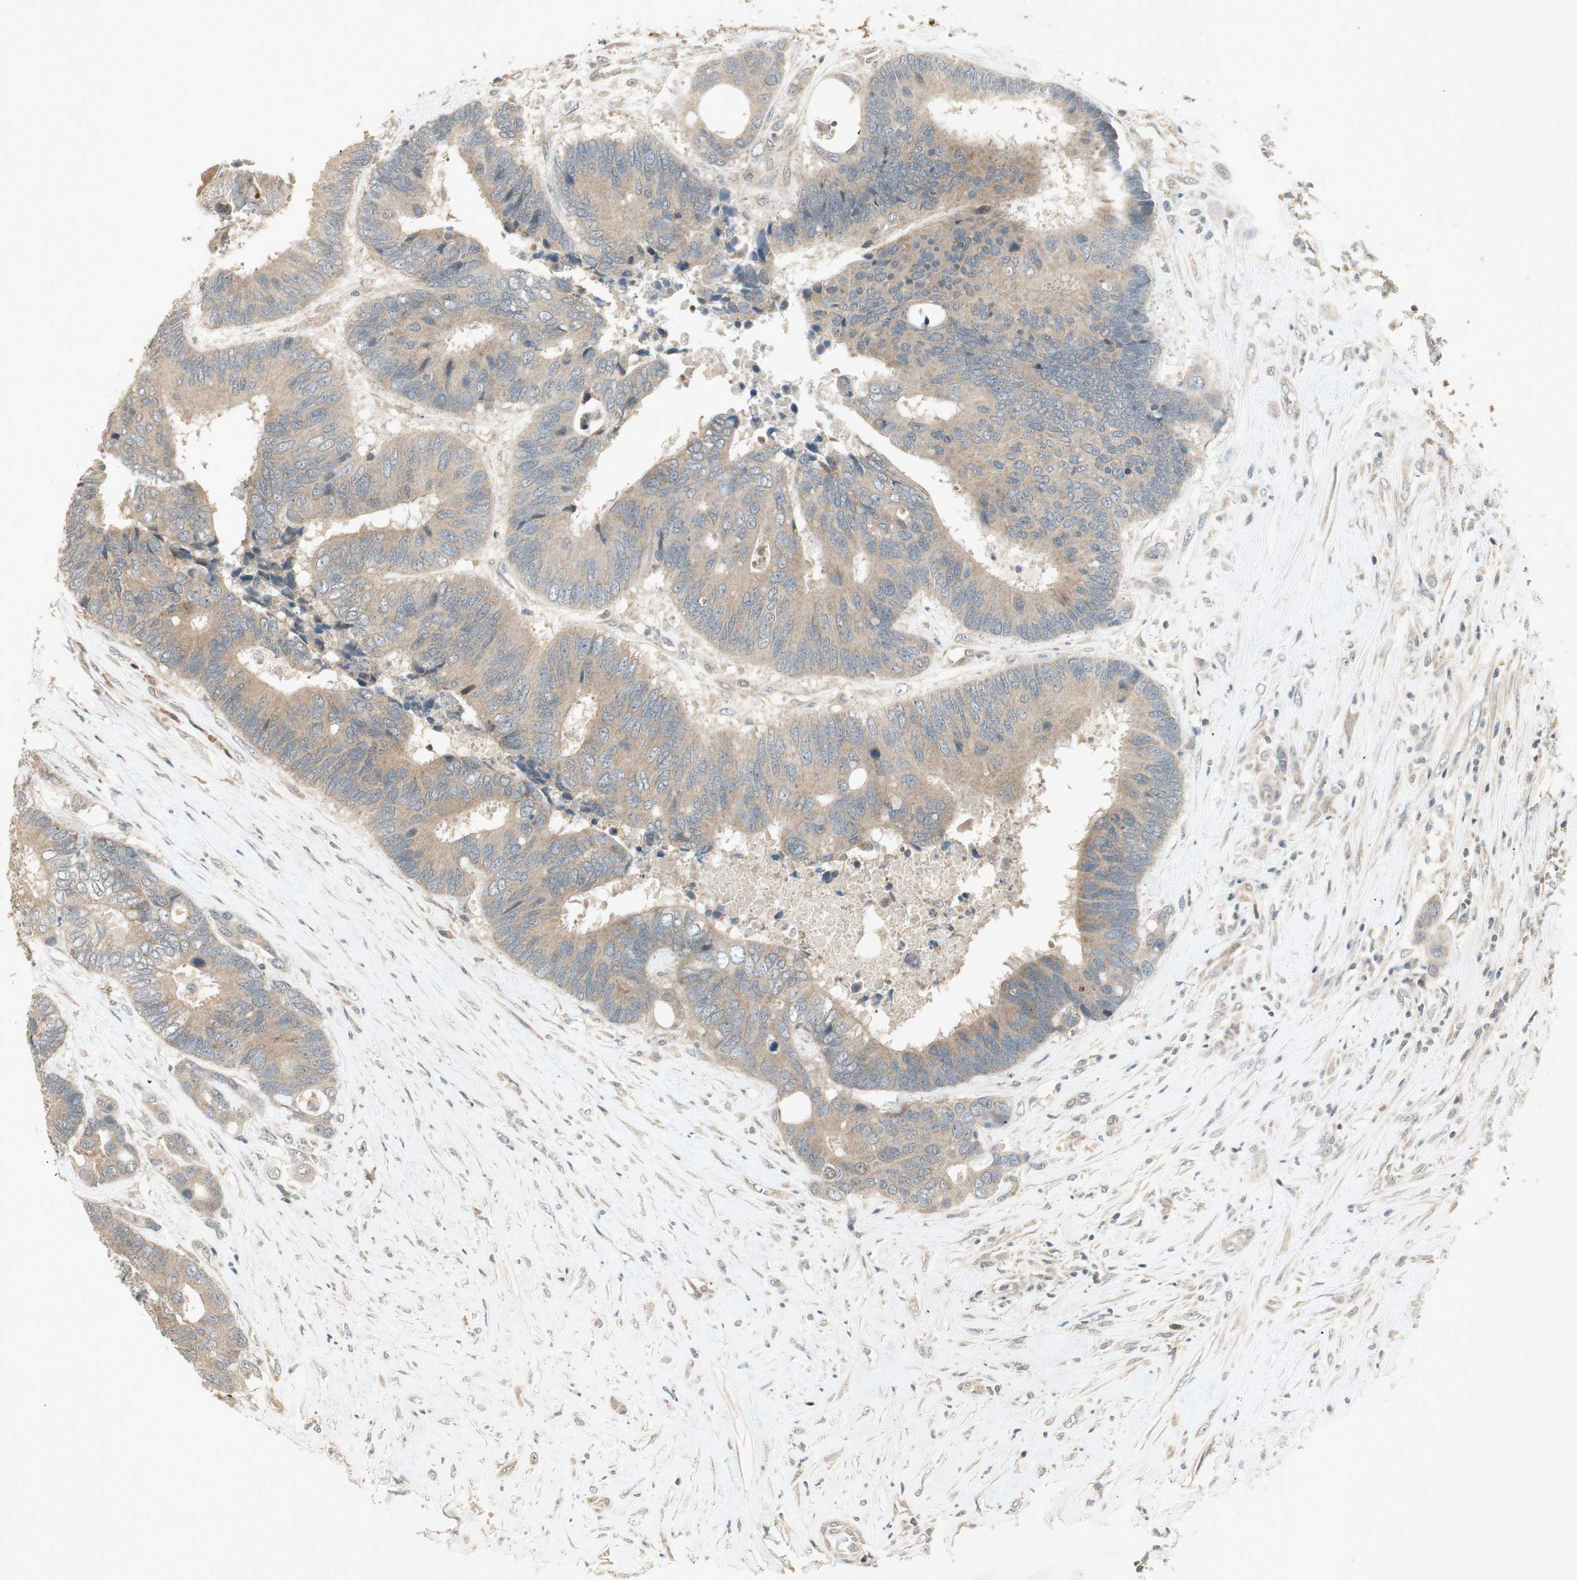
{"staining": {"intensity": "moderate", "quantity": ">75%", "location": "cytoplasmic/membranous"}, "tissue": "colorectal cancer", "cell_type": "Tumor cells", "image_type": "cancer", "snomed": [{"axis": "morphology", "description": "Adenocarcinoma, NOS"}, {"axis": "topography", "description": "Rectum"}], "caption": "Colorectal adenocarcinoma stained for a protein (brown) exhibits moderate cytoplasmic/membranous positive positivity in approximately >75% of tumor cells.", "gene": "USP2", "patient": {"sex": "male", "age": 55}}